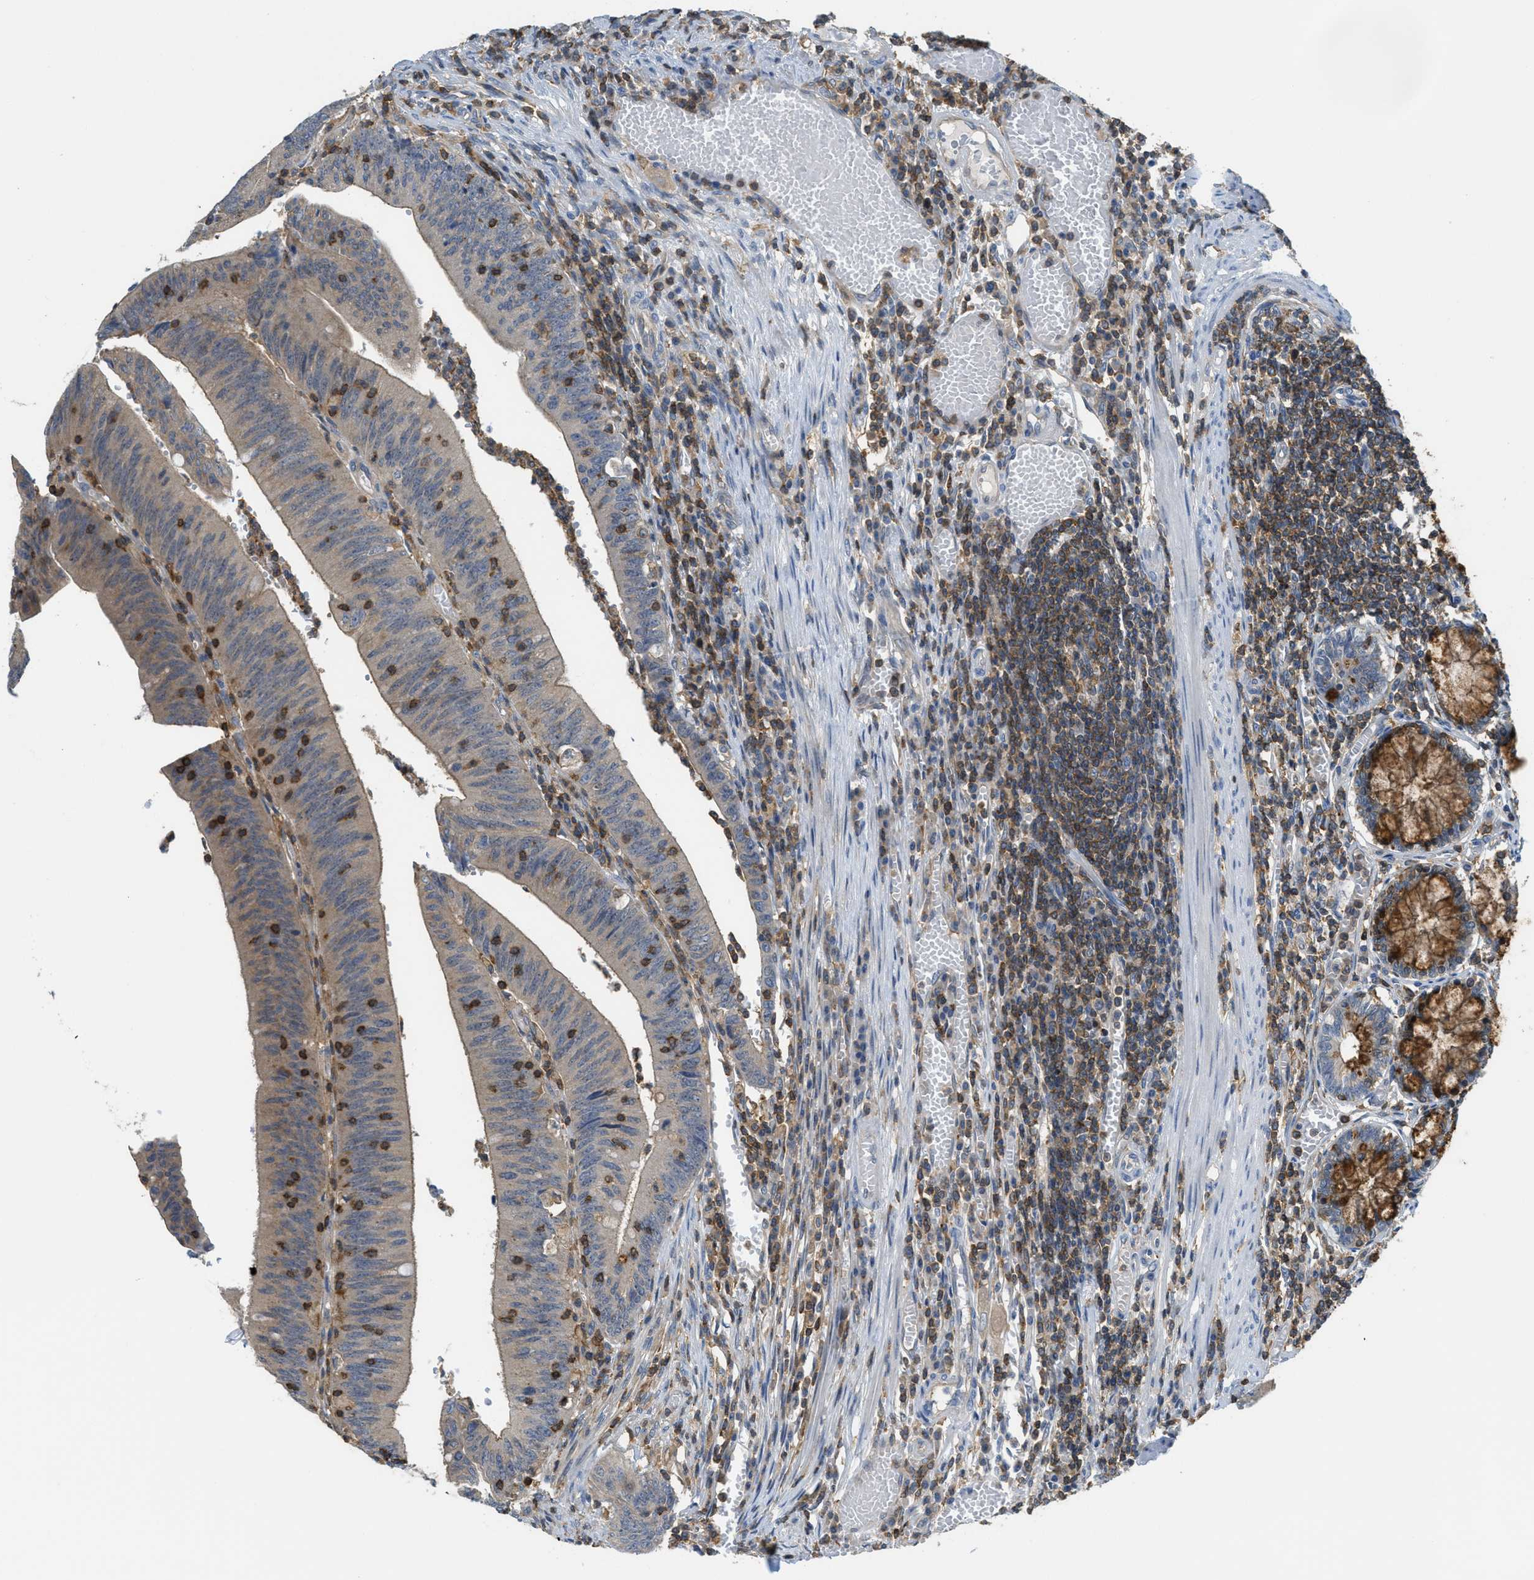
{"staining": {"intensity": "weak", "quantity": ">75%", "location": "cytoplasmic/membranous"}, "tissue": "colorectal cancer", "cell_type": "Tumor cells", "image_type": "cancer", "snomed": [{"axis": "morphology", "description": "Normal tissue, NOS"}, {"axis": "morphology", "description": "Adenocarcinoma, NOS"}, {"axis": "topography", "description": "Rectum"}], "caption": "Protein positivity by immunohistochemistry (IHC) displays weak cytoplasmic/membranous positivity in about >75% of tumor cells in colorectal cancer.", "gene": "GRIK2", "patient": {"sex": "female", "age": 66}}